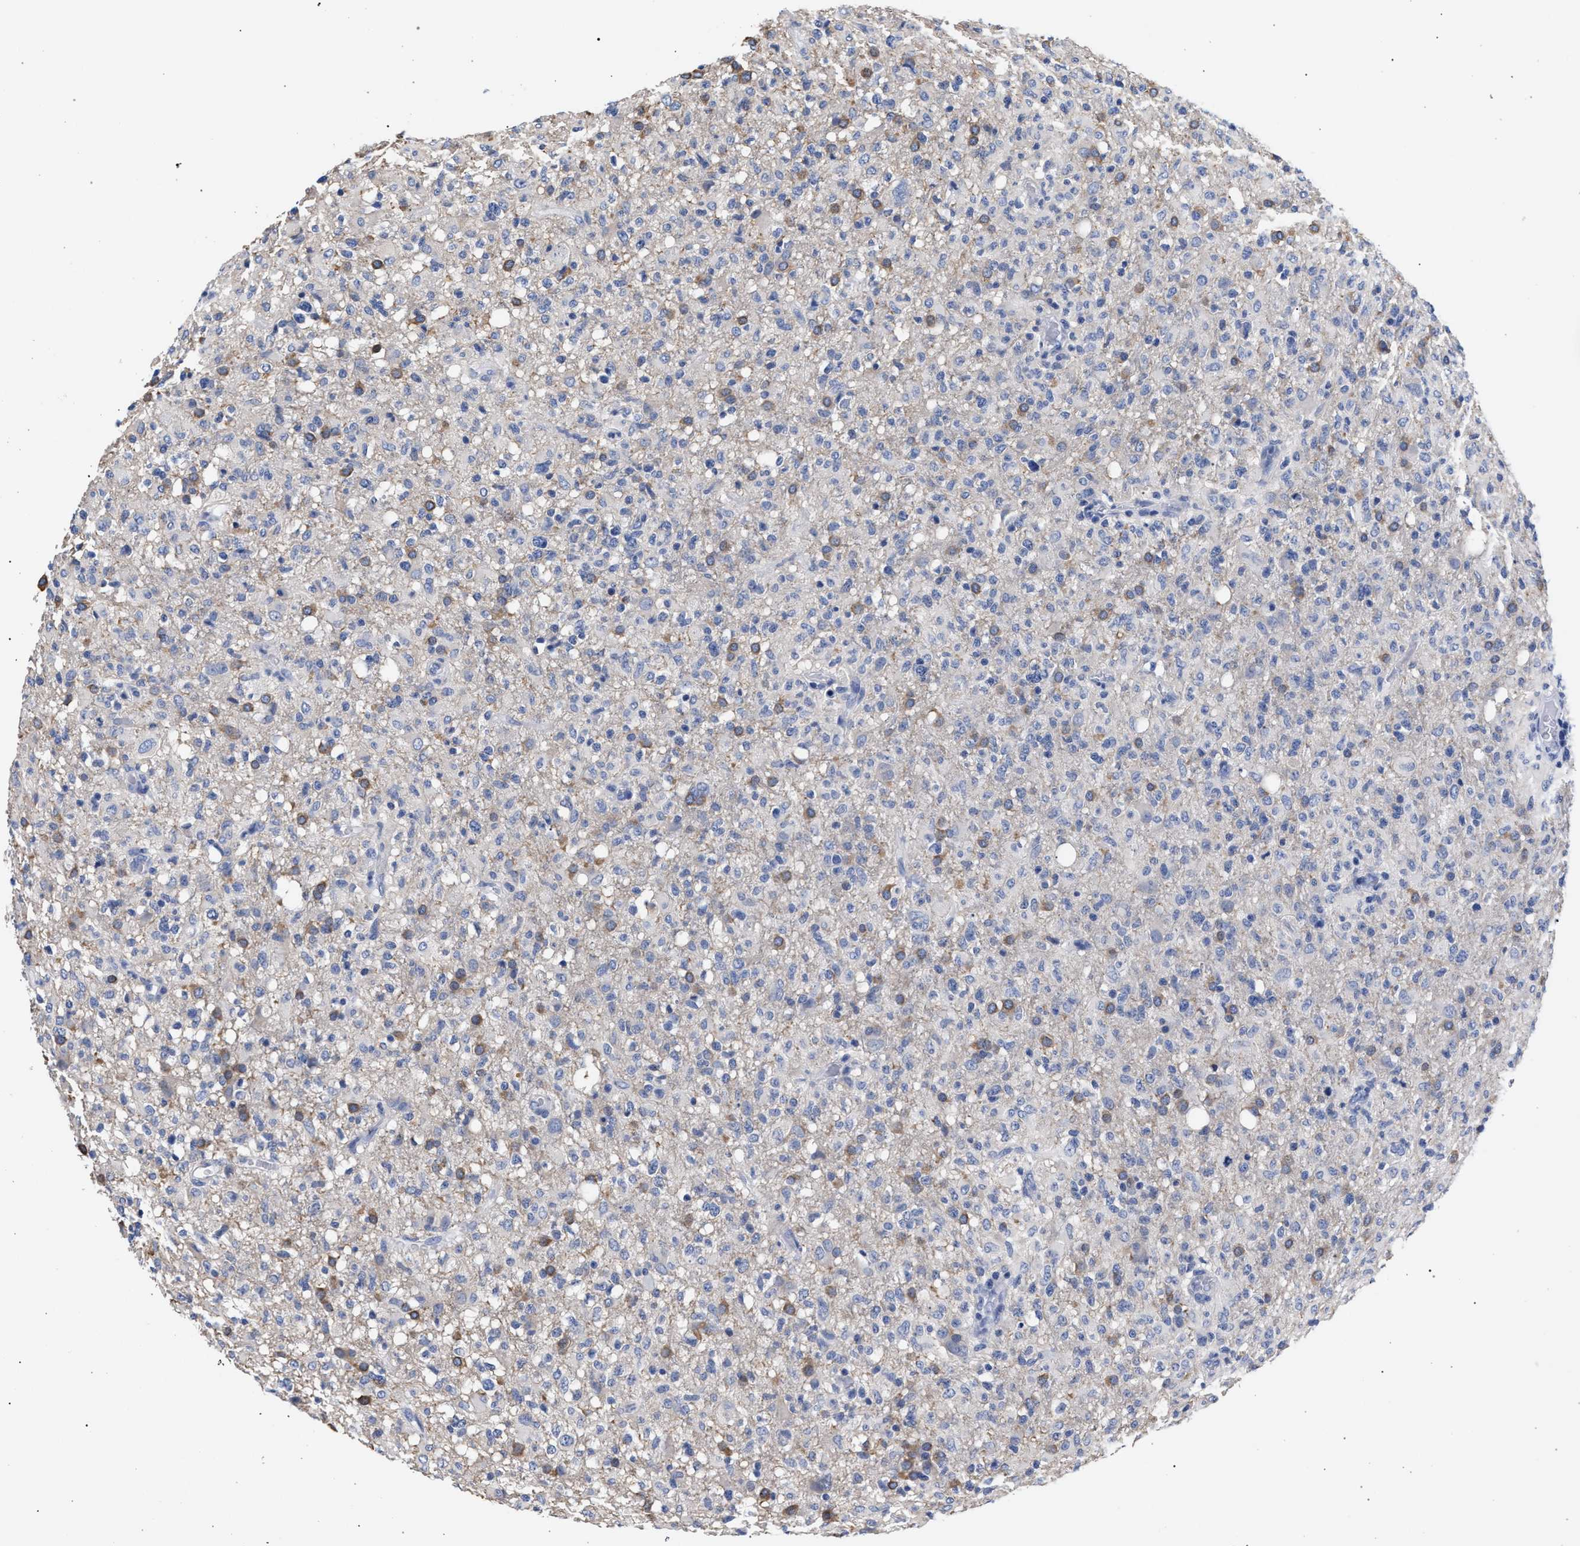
{"staining": {"intensity": "moderate", "quantity": "<25%", "location": "cytoplasmic/membranous"}, "tissue": "glioma", "cell_type": "Tumor cells", "image_type": "cancer", "snomed": [{"axis": "morphology", "description": "Glioma, malignant, High grade"}, {"axis": "topography", "description": "Brain"}], "caption": "About <25% of tumor cells in malignant glioma (high-grade) exhibit moderate cytoplasmic/membranous protein positivity as visualized by brown immunohistochemical staining.", "gene": "AKAP4", "patient": {"sex": "female", "age": 57}}